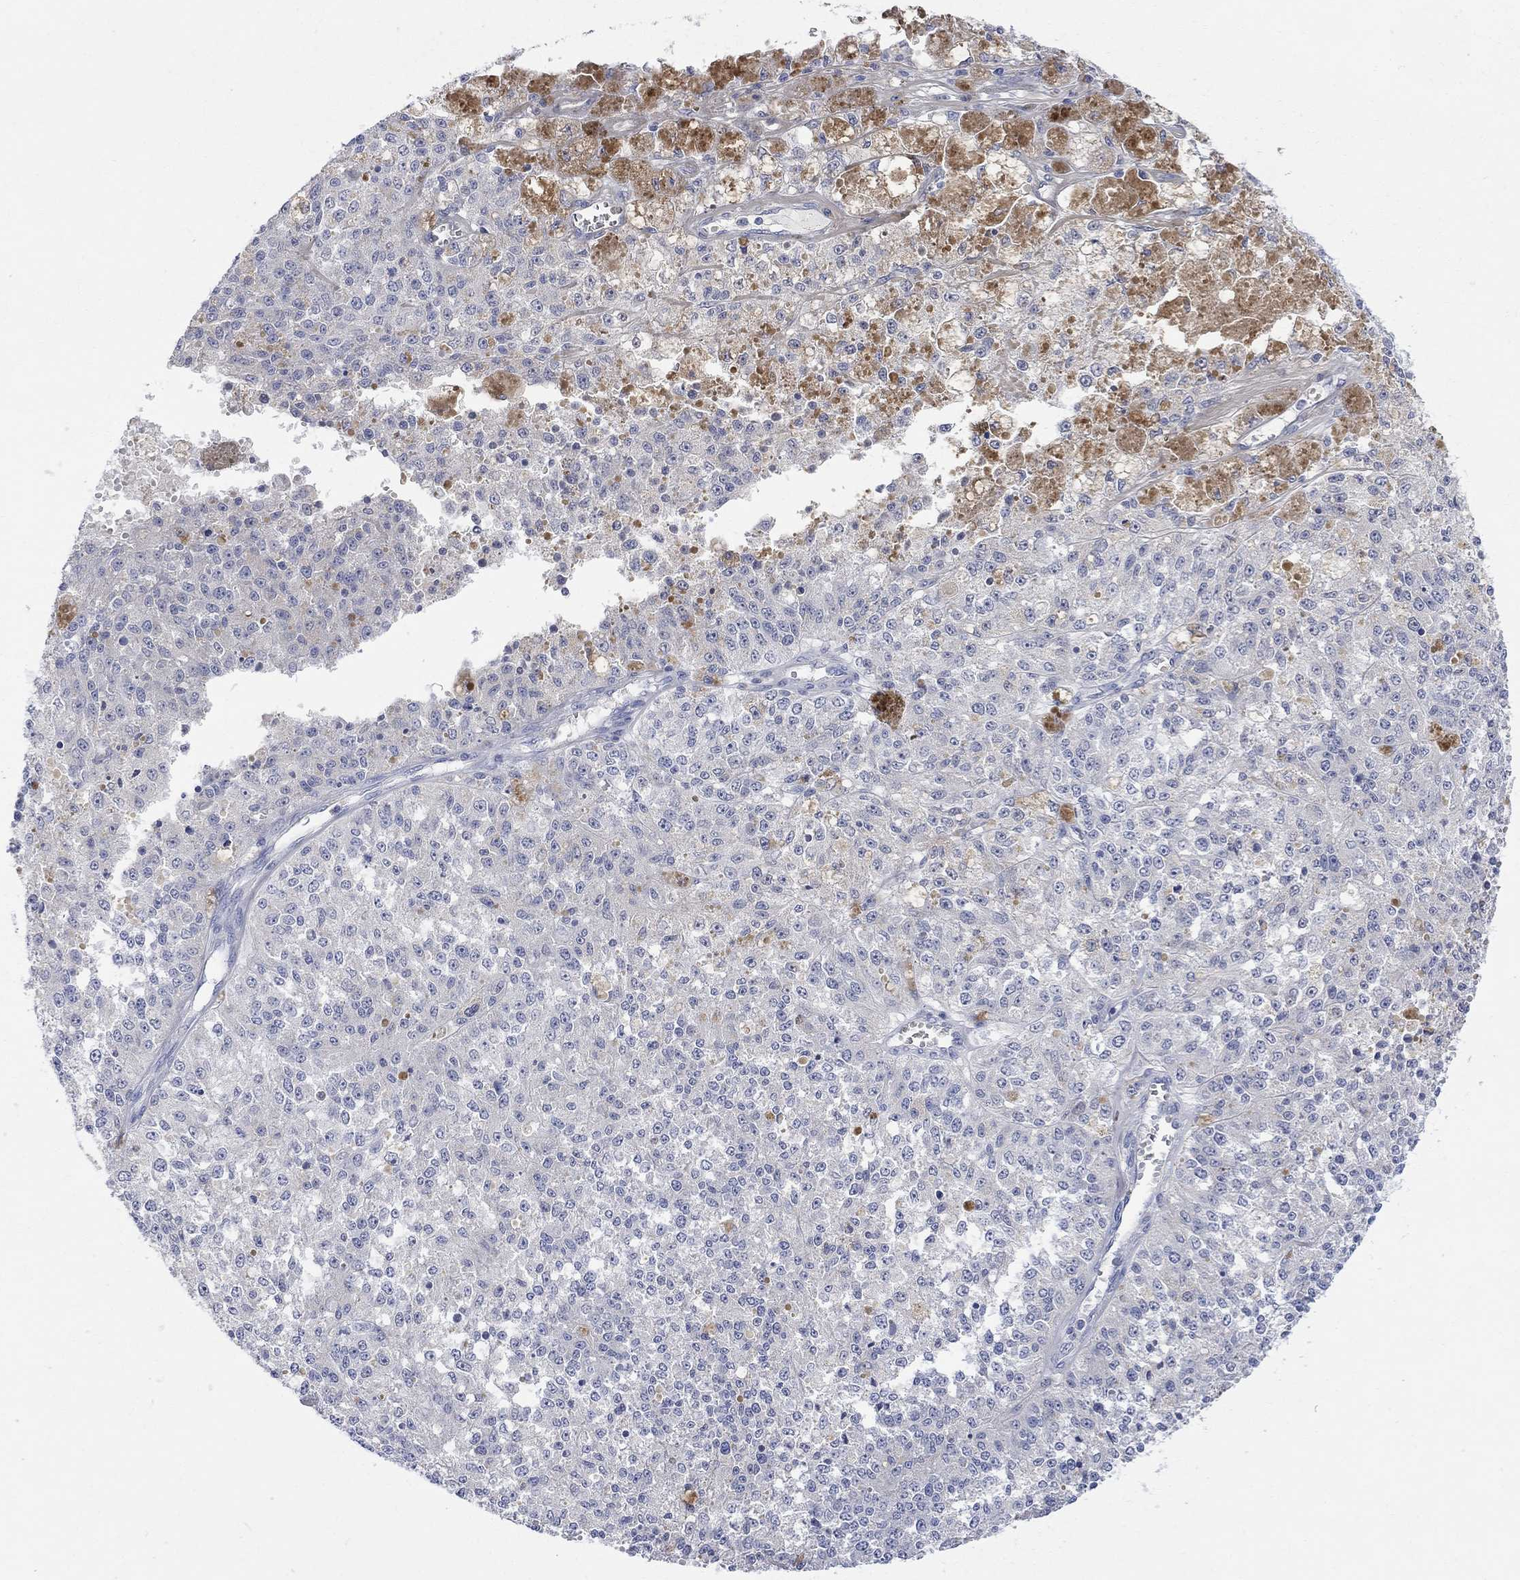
{"staining": {"intensity": "negative", "quantity": "none", "location": "none"}, "tissue": "melanoma", "cell_type": "Tumor cells", "image_type": "cancer", "snomed": [{"axis": "morphology", "description": "Malignant melanoma, Metastatic site"}, {"axis": "topography", "description": "Lymph node"}], "caption": "High magnification brightfield microscopy of melanoma stained with DAB (brown) and counterstained with hematoxylin (blue): tumor cells show no significant staining. (Brightfield microscopy of DAB IHC at high magnification).", "gene": "FBP2", "patient": {"sex": "female", "age": 64}}